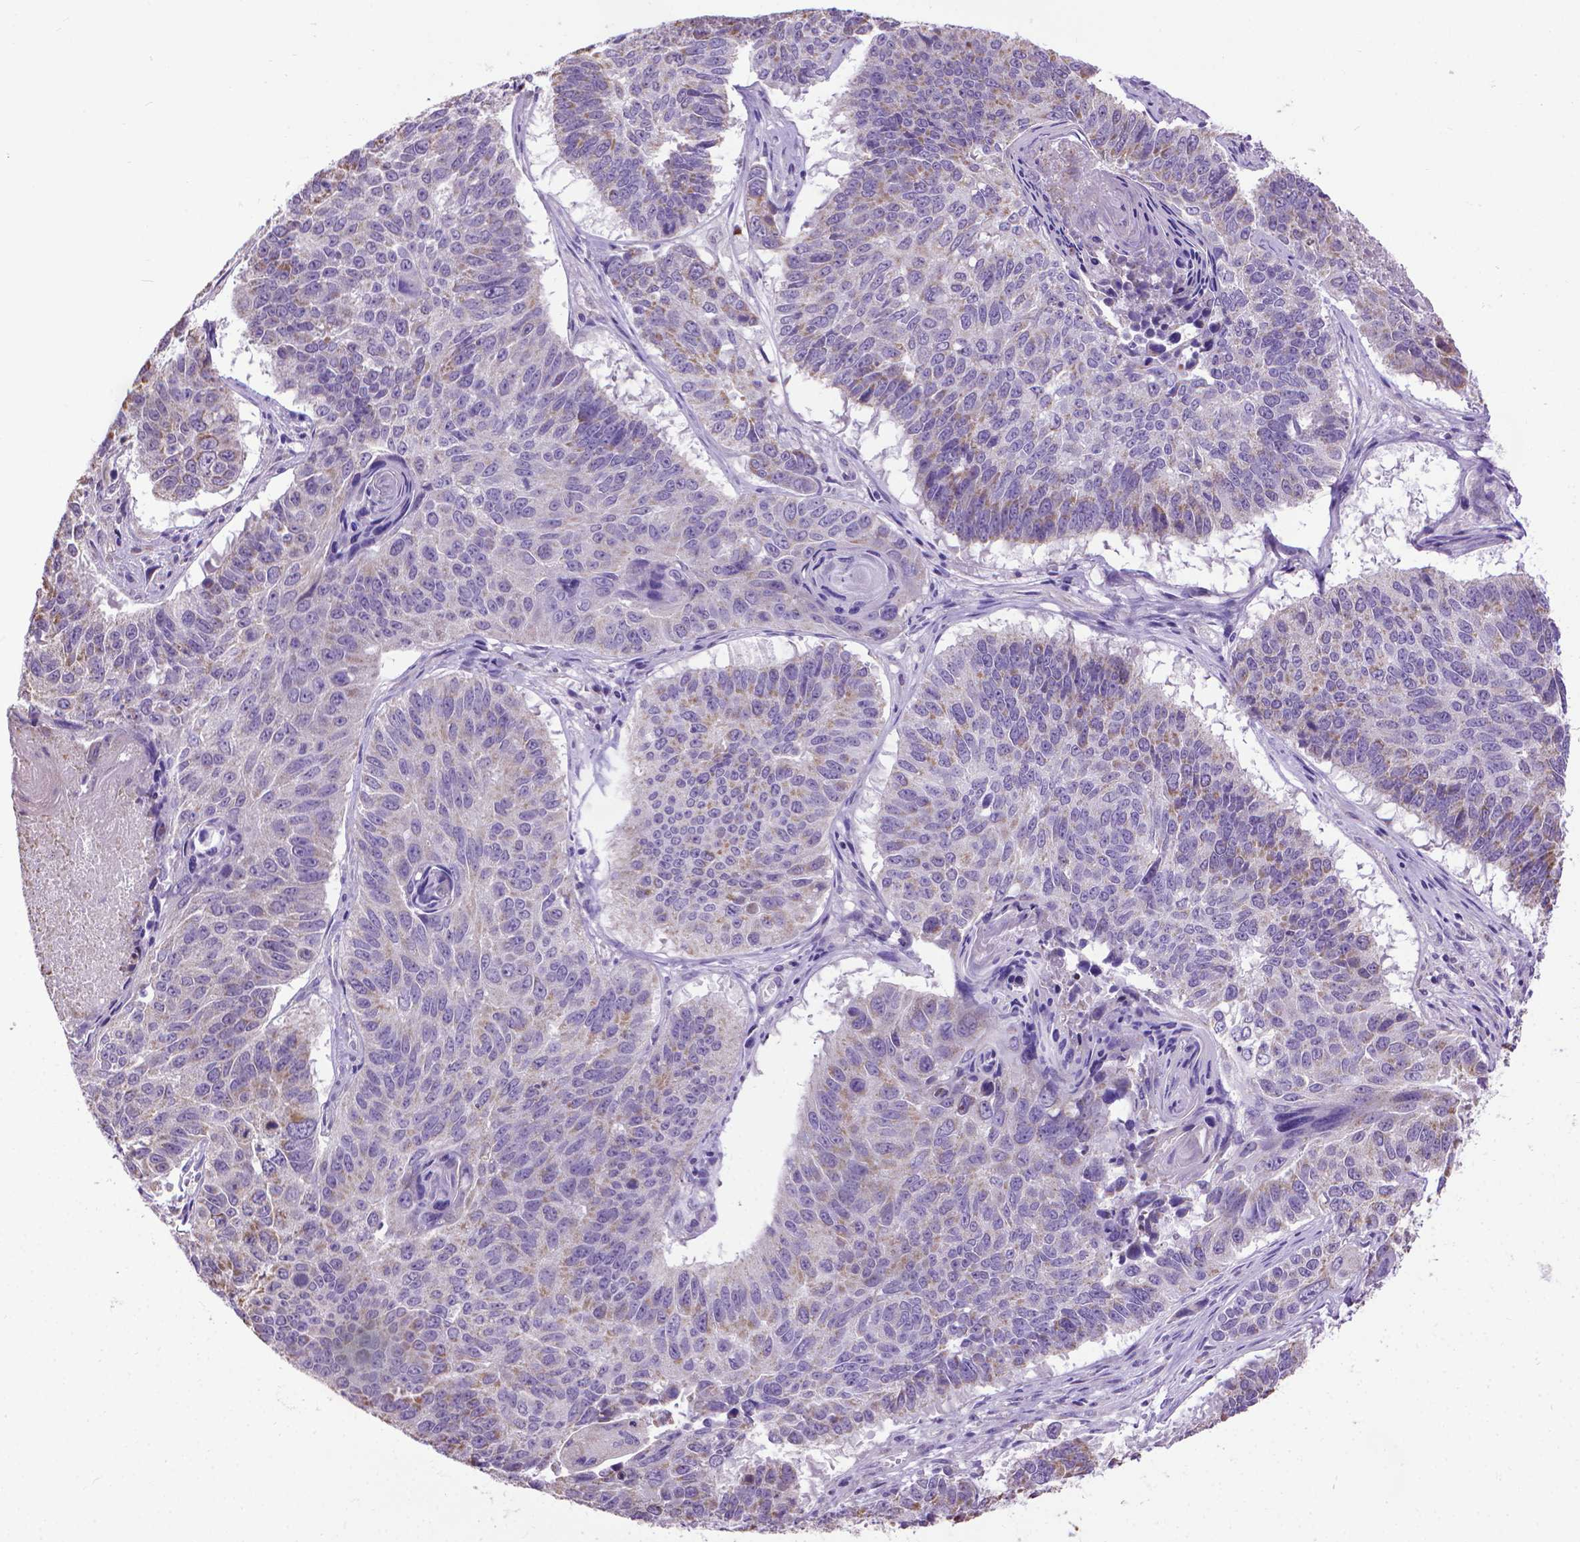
{"staining": {"intensity": "weak", "quantity": "<25%", "location": "cytoplasmic/membranous"}, "tissue": "lung cancer", "cell_type": "Tumor cells", "image_type": "cancer", "snomed": [{"axis": "morphology", "description": "Squamous cell carcinoma, NOS"}, {"axis": "topography", "description": "Lung"}], "caption": "DAB immunohistochemical staining of lung cancer displays no significant expression in tumor cells.", "gene": "SYN1", "patient": {"sex": "male", "age": 73}}